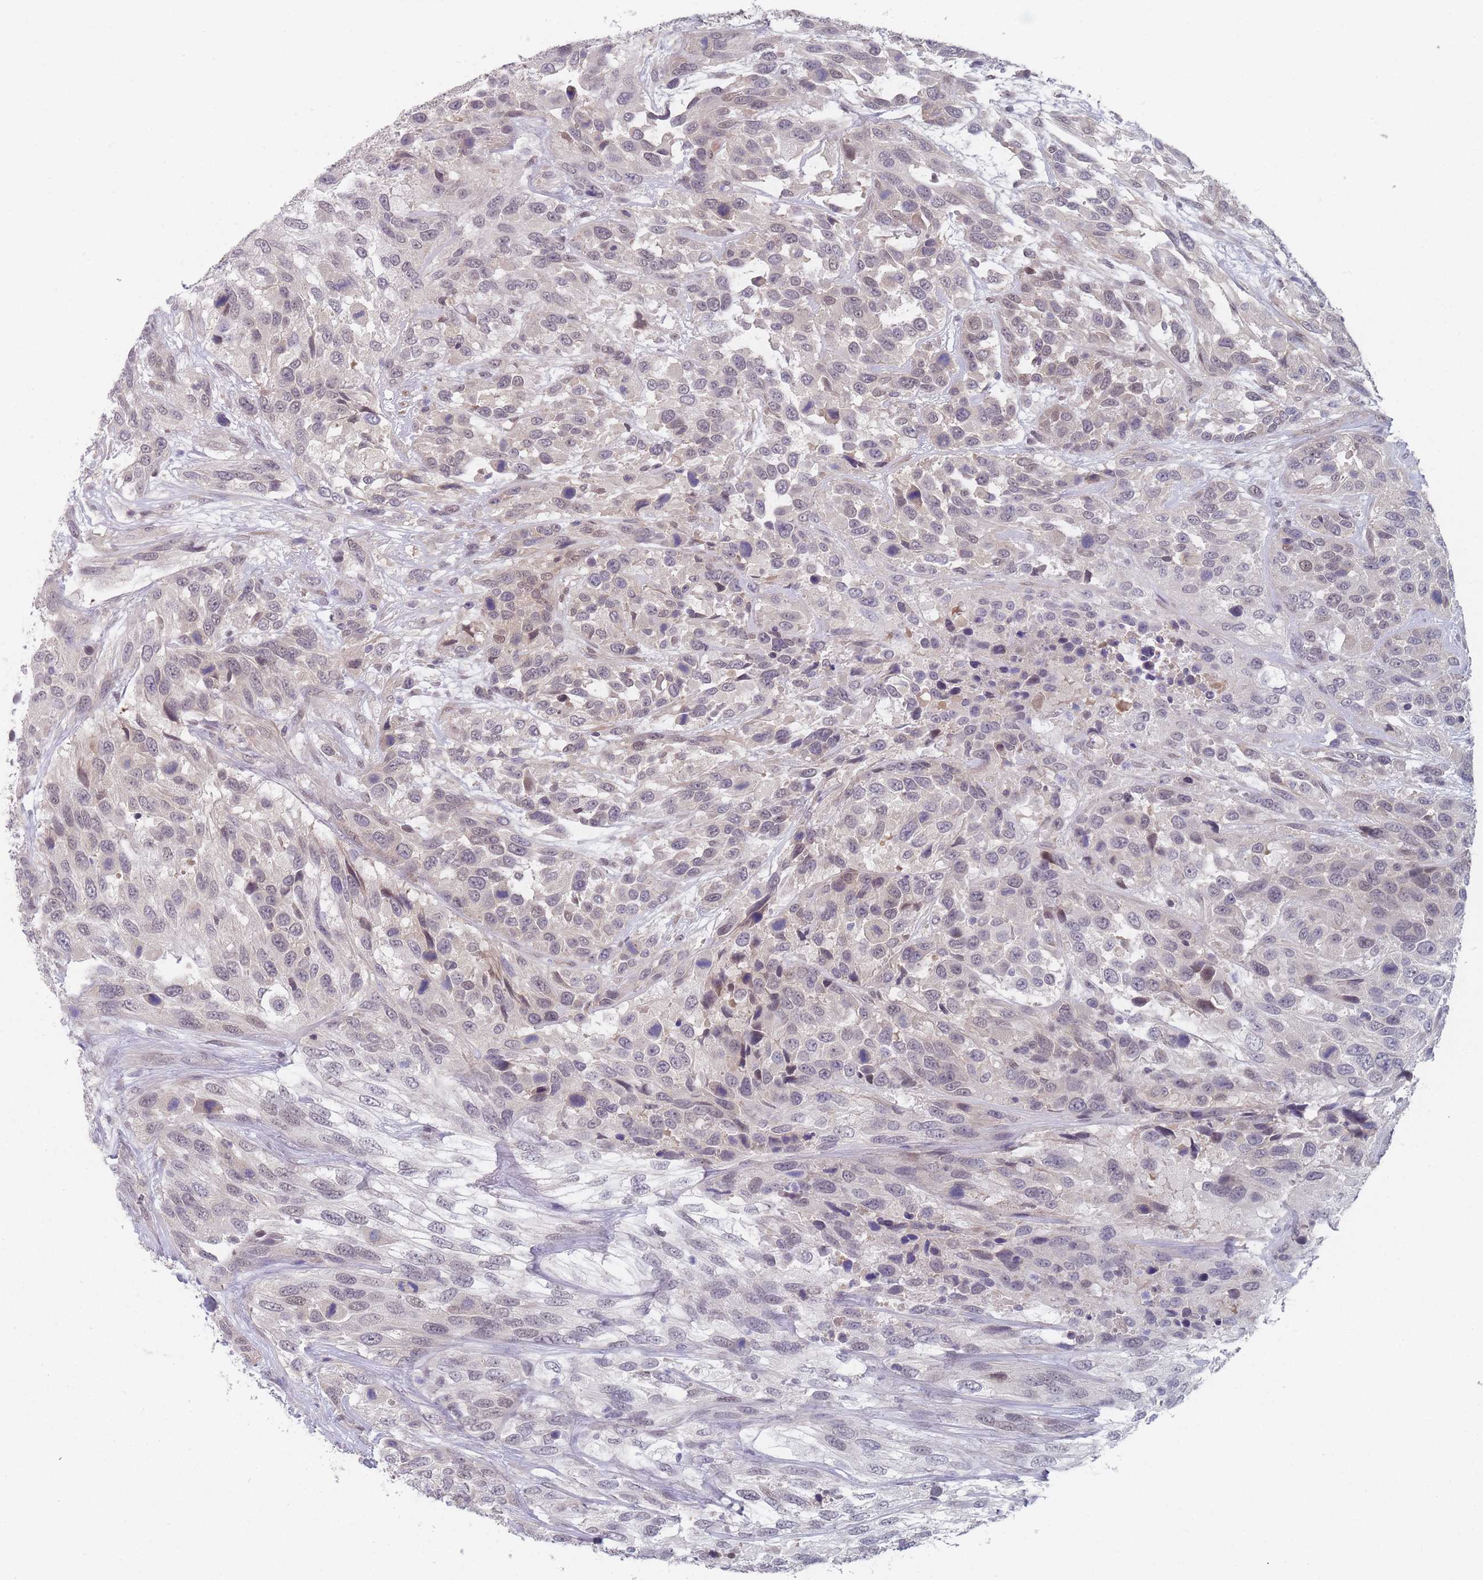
{"staining": {"intensity": "negative", "quantity": "none", "location": "none"}, "tissue": "urothelial cancer", "cell_type": "Tumor cells", "image_type": "cancer", "snomed": [{"axis": "morphology", "description": "Urothelial carcinoma, High grade"}, {"axis": "topography", "description": "Urinary bladder"}], "caption": "This histopathology image is of high-grade urothelial carcinoma stained with immunohistochemistry to label a protein in brown with the nuclei are counter-stained blue. There is no positivity in tumor cells.", "gene": "ANKRD10", "patient": {"sex": "female", "age": 70}}